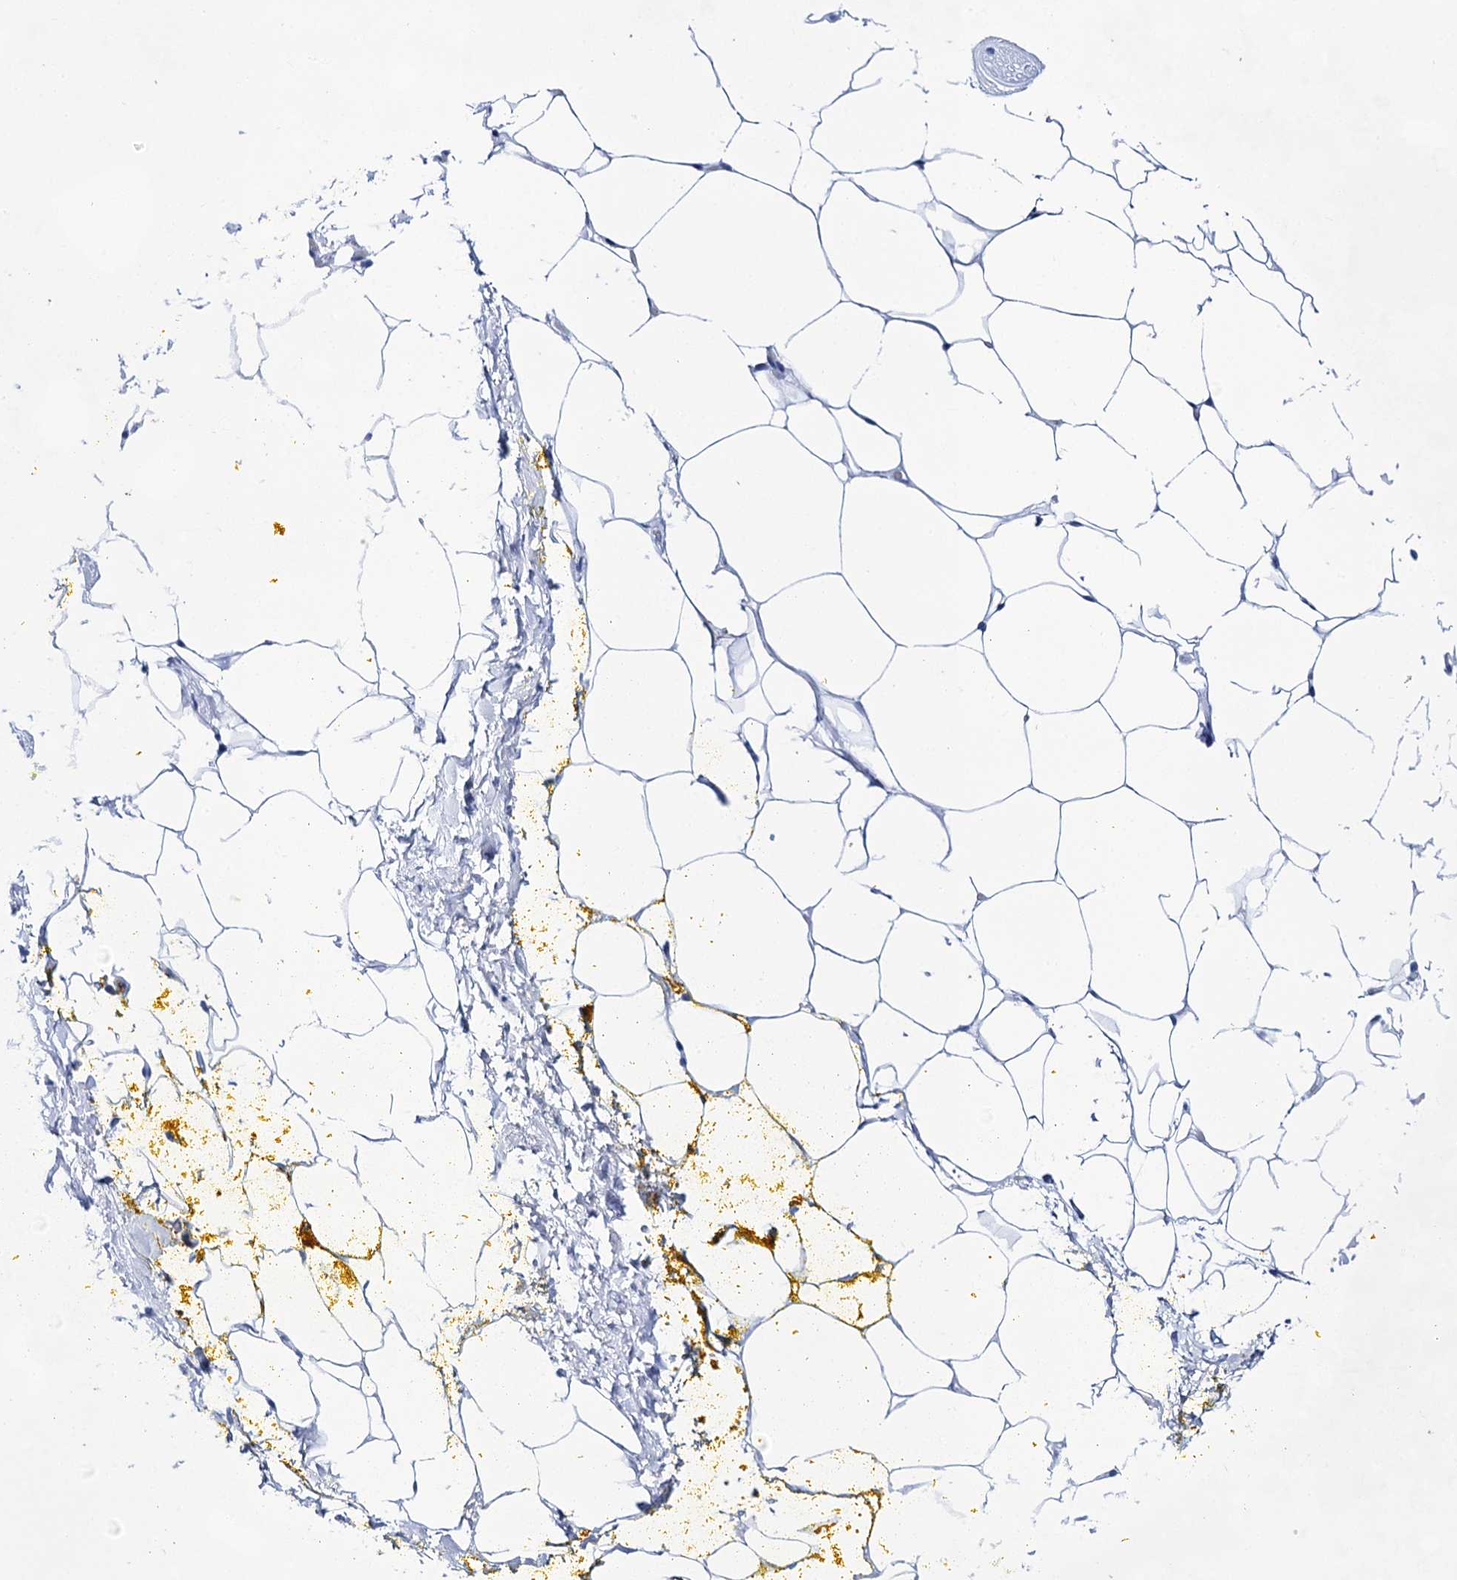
{"staining": {"intensity": "negative", "quantity": "none", "location": "none"}, "tissue": "adipose tissue", "cell_type": "Adipocytes", "image_type": "normal", "snomed": [{"axis": "morphology", "description": "Normal tissue, NOS"}, {"axis": "morphology", "description": "Adenocarcinoma, Low grade"}, {"axis": "topography", "description": "Prostate"}, {"axis": "topography", "description": "Peripheral nerve tissue"}], "caption": "A histopathology image of adipose tissue stained for a protein shows no brown staining in adipocytes.", "gene": "LALBA", "patient": {"sex": "male", "age": 63}}